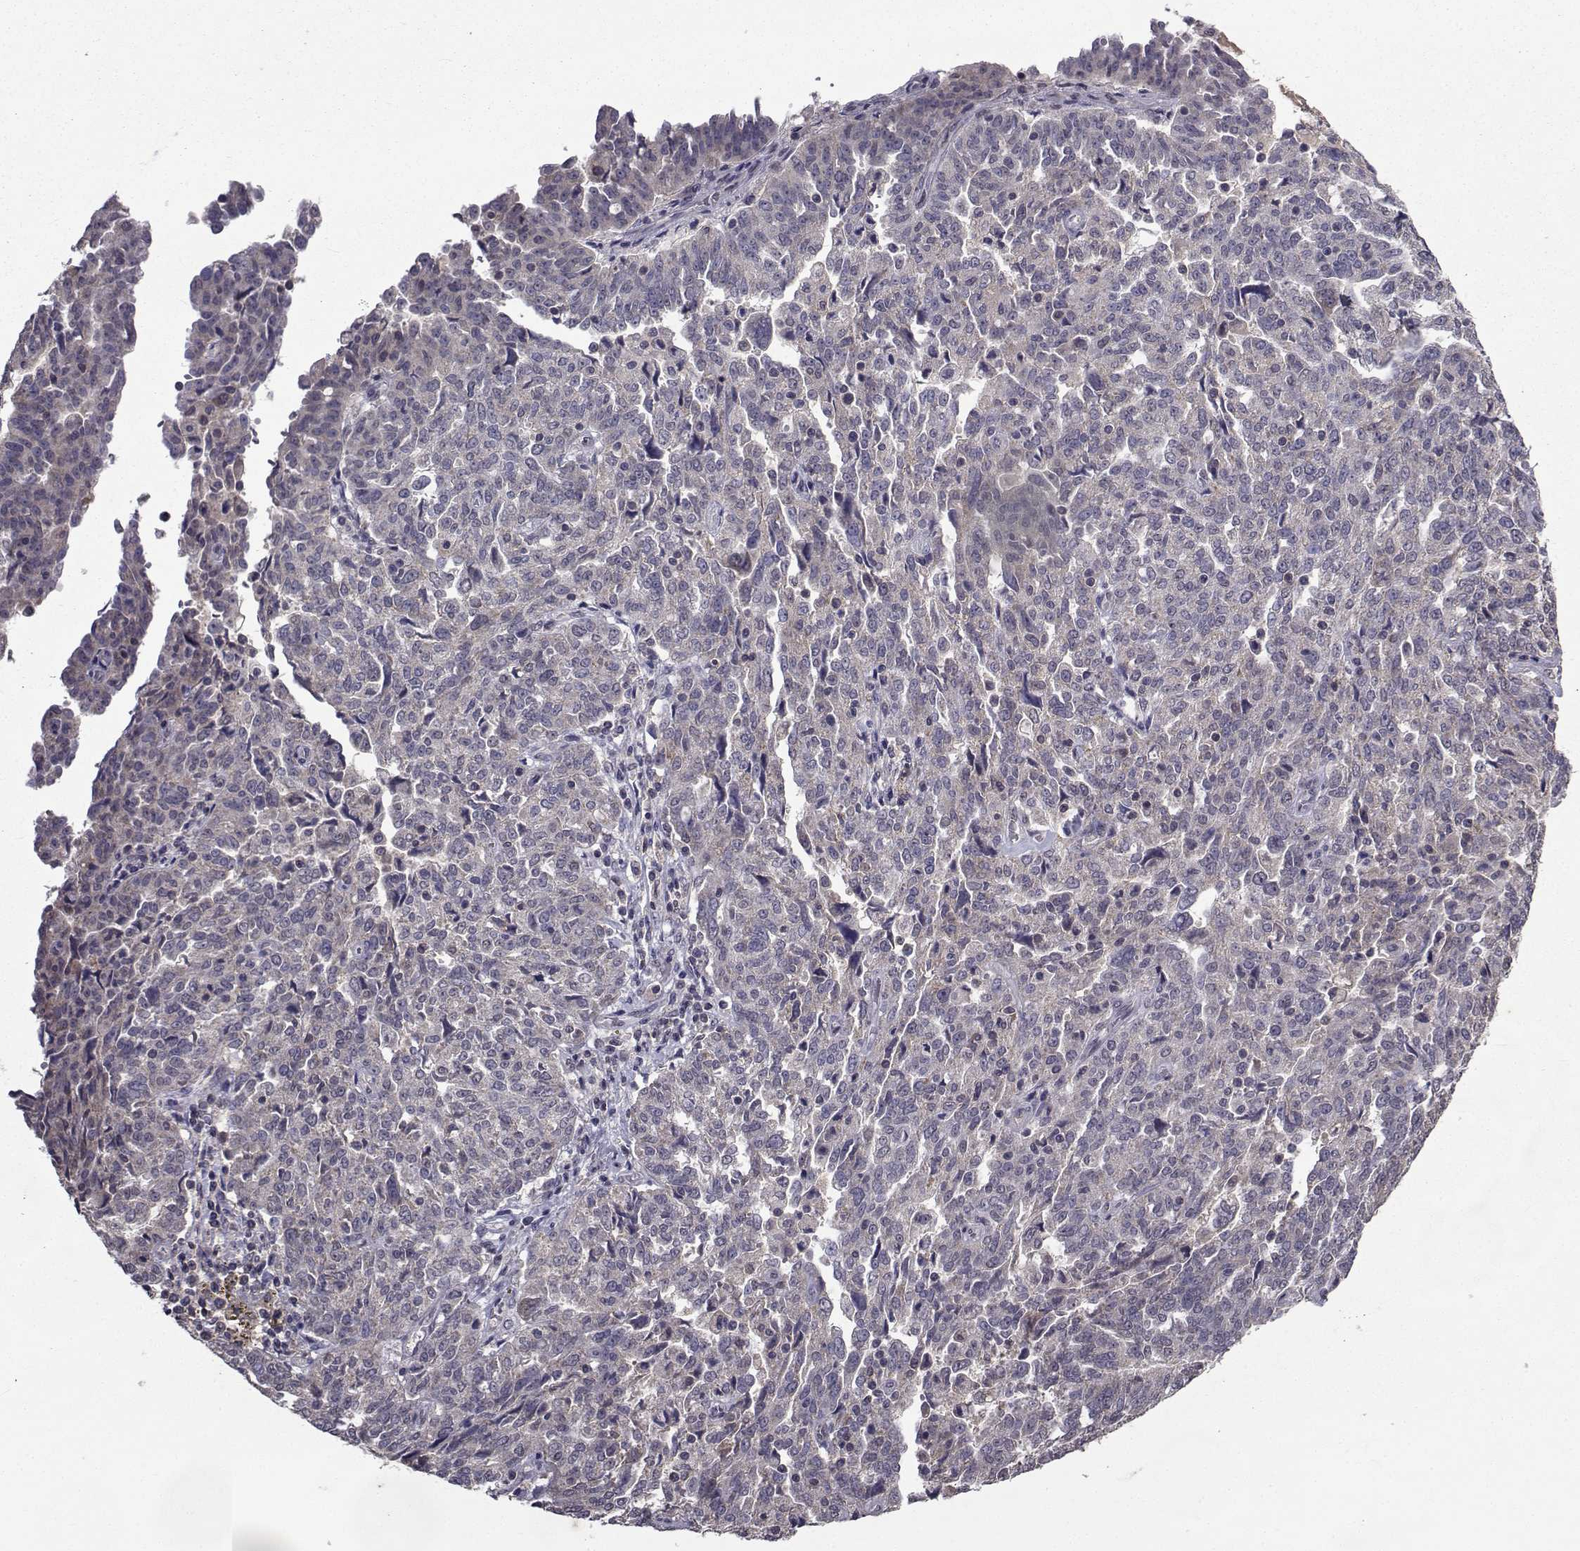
{"staining": {"intensity": "weak", "quantity": "<25%", "location": "cytoplasmic/membranous"}, "tissue": "ovarian cancer", "cell_type": "Tumor cells", "image_type": "cancer", "snomed": [{"axis": "morphology", "description": "Cystadenocarcinoma, serous, NOS"}, {"axis": "topography", "description": "Ovary"}], "caption": "Histopathology image shows no significant protein positivity in tumor cells of serous cystadenocarcinoma (ovarian).", "gene": "CYP2S1", "patient": {"sex": "female", "age": 67}}